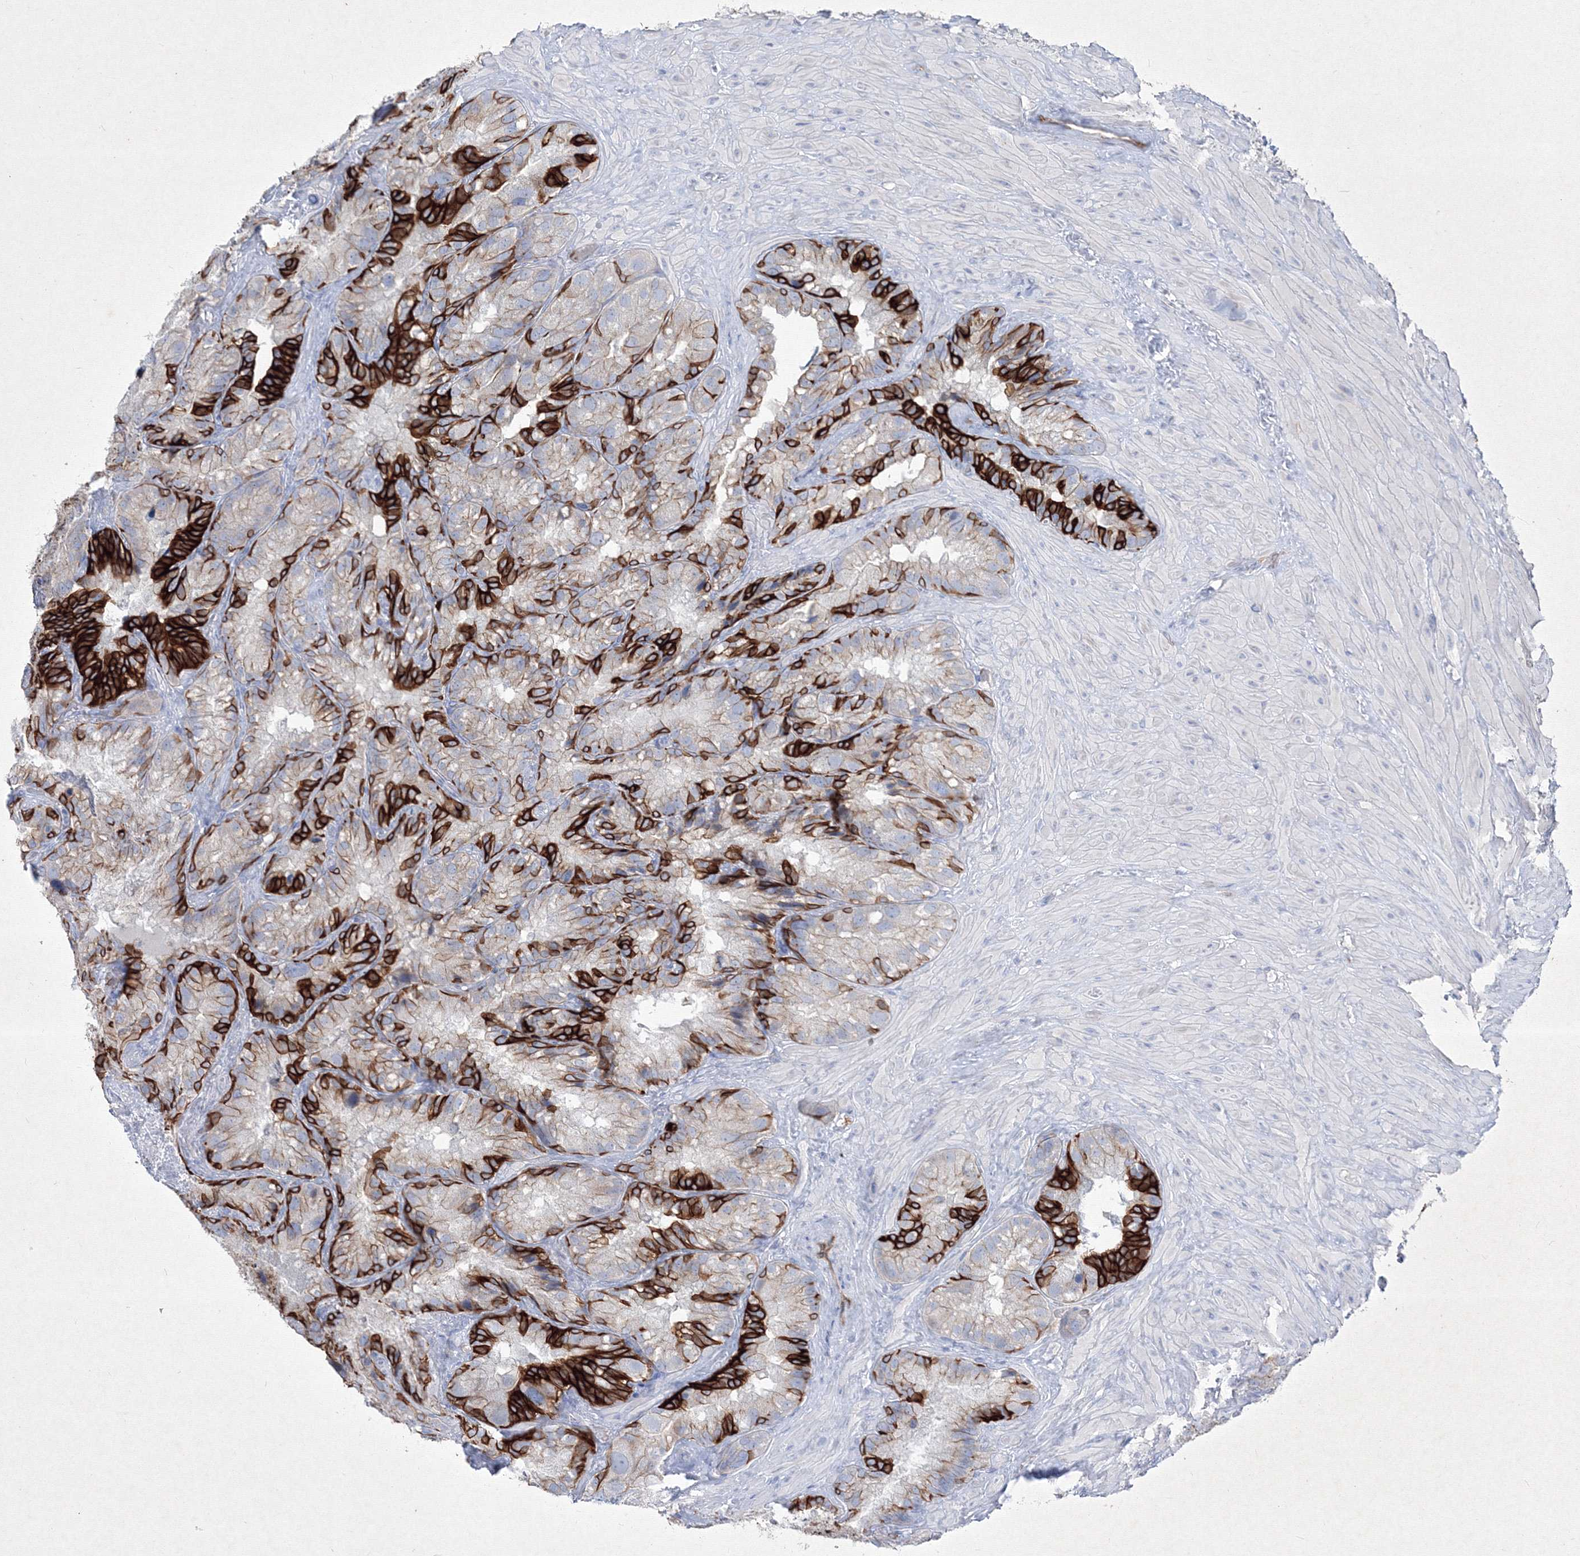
{"staining": {"intensity": "strong", "quantity": "25%-75%", "location": "cytoplasmic/membranous"}, "tissue": "seminal vesicle", "cell_type": "Glandular cells", "image_type": "normal", "snomed": [{"axis": "morphology", "description": "Normal tissue, NOS"}, {"axis": "topography", "description": "Prostate"}, {"axis": "topography", "description": "Seminal veicle"}], "caption": "Immunohistochemical staining of normal human seminal vesicle displays high levels of strong cytoplasmic/membranous positivity in about 25%-75% of glandular cells. (DAB (3,3'-diaminobenzidine) IHC with brightfield microscopy, high magnification).", "gene": "TMEM139", "patient": {"sex": "male", "age": 68}}